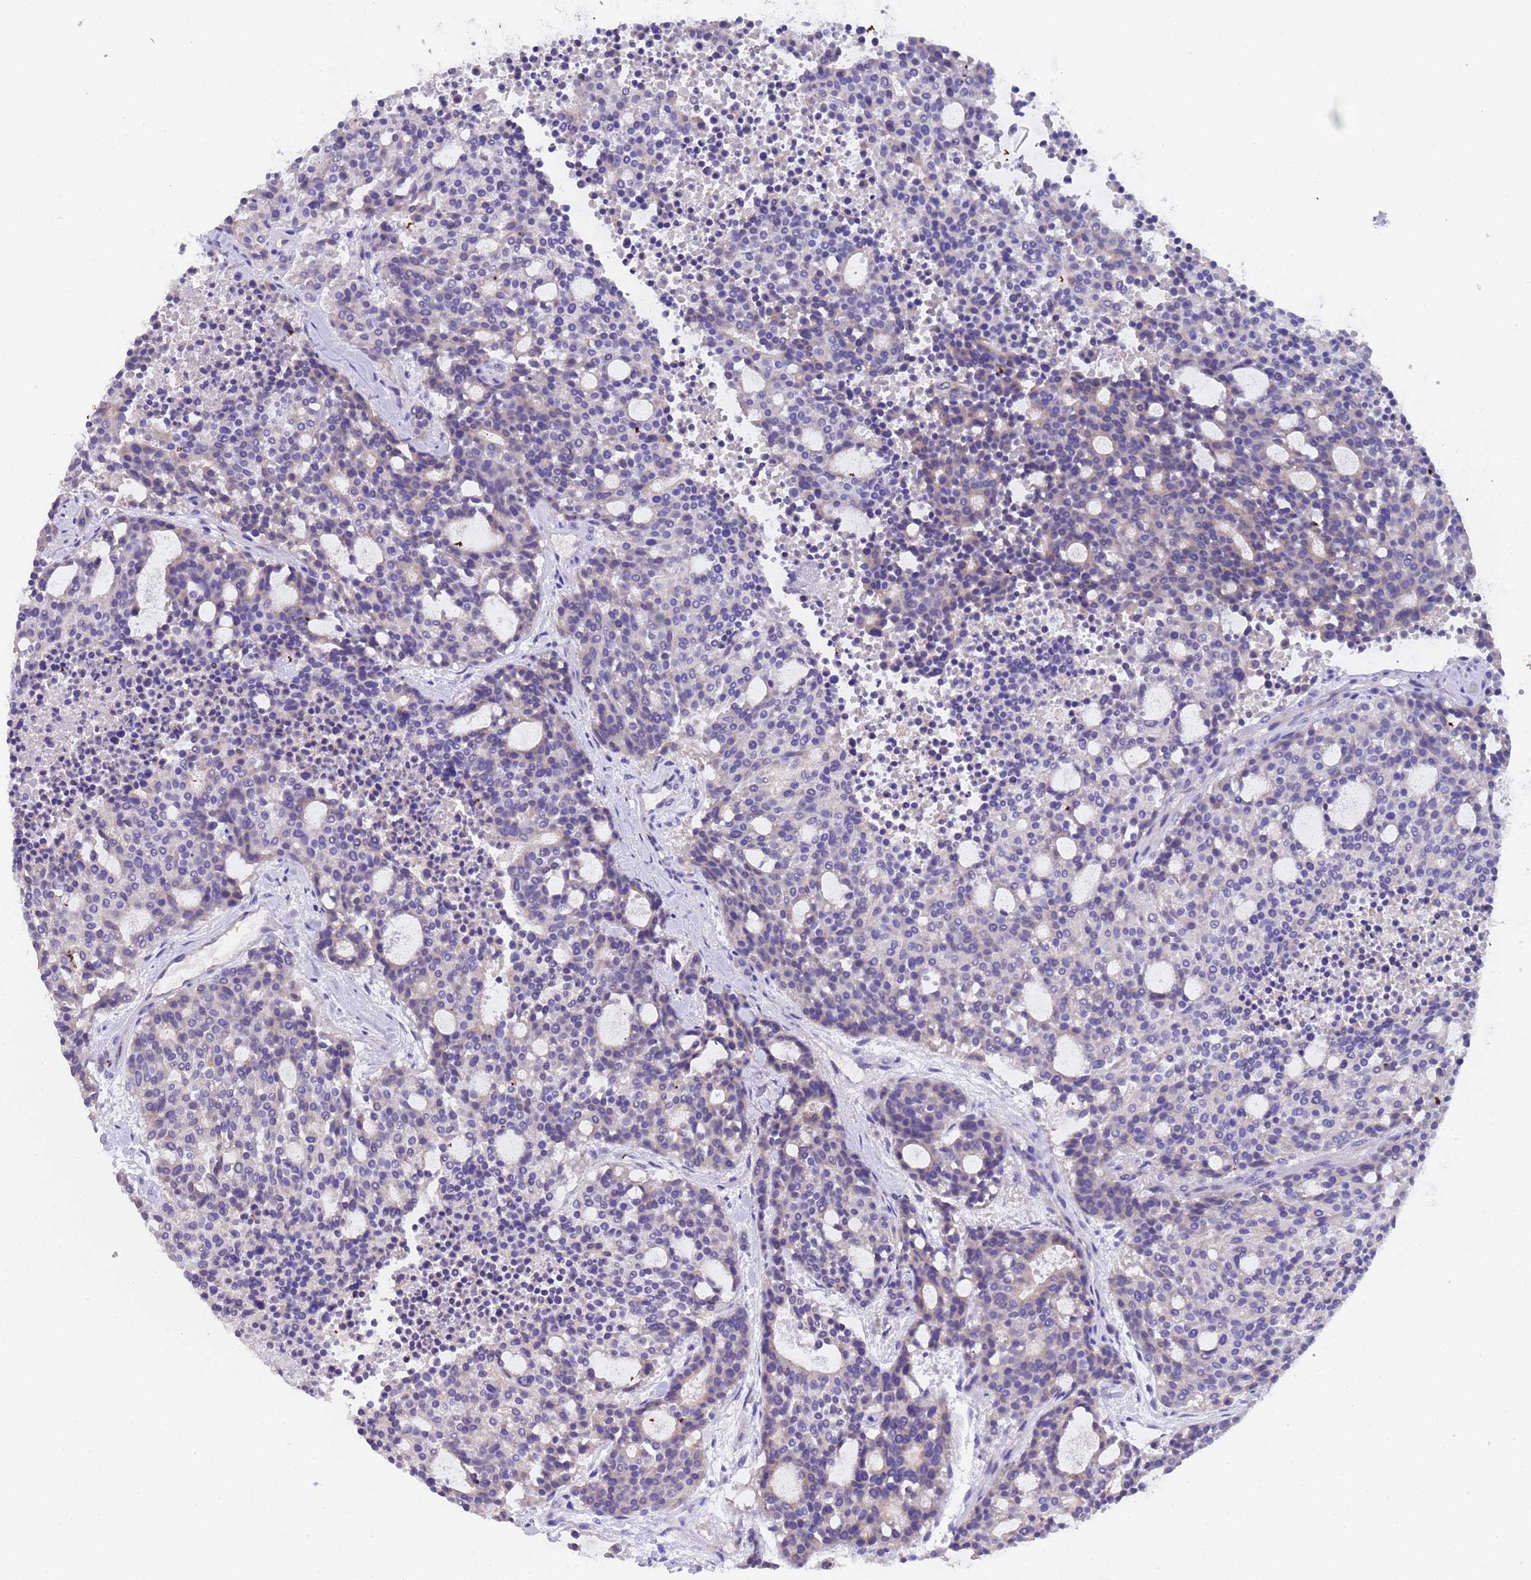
{"staining": {"intensity": "negative", "quantity": "none", "location": "none"}, "tissue": "carcinoid", "cell_type": "Tumor cells", "image_type": "cancer", "snomed": [{"axis": "morphology", "description": "Carcinoid, malignant, NOS"}, {"axis": "topography", "description": "Pancreas"}], "caption": "Immunohistochemistry photomicrograph of neoplastic tissue: human malignant carcinoid stained with DAB (3,3'-diaminobenzidine) demonstrates no significant protein expression in tumor cells.", "gene": "SLC24A3", "patient": {"sex": "female", "age": 54}}